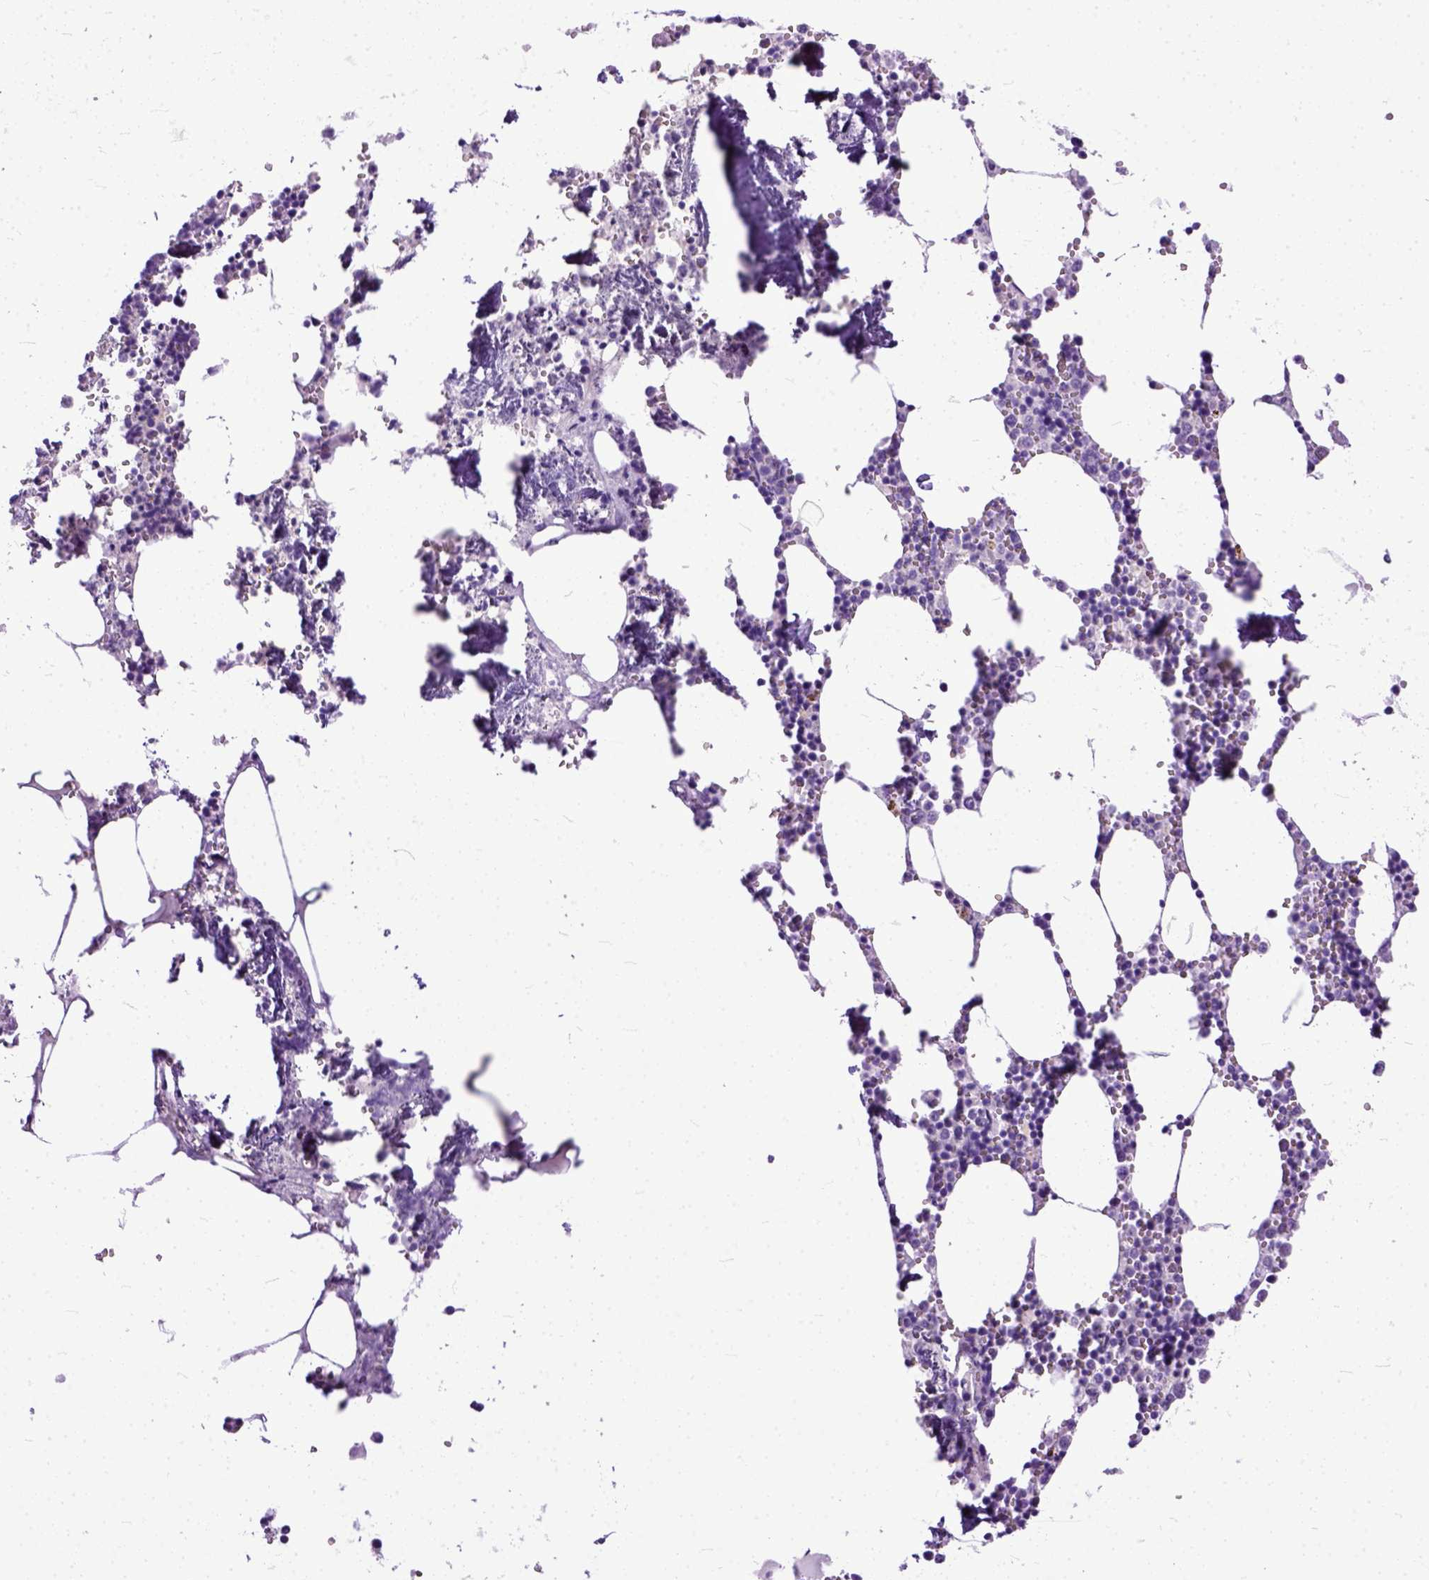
{"staining": {"intensity": "negative", "quantity": "none", "location": "none"}, "tissue": "bone marrow", "cell_type": "Hematopoietic cells", "image_type": "normal", "snomed": [{"axis": "morphology", "description": "Normal tissue, NOS"}, {"axis": "topography", "description": "Bone marrow"}], "caption": "Hematopoietic cells show no significant expression in normal bone marrow. (DAB IHC with hematoxylin counter stain).", "gene": "PPL", "patient": {"sex": "male", "age": 54}}